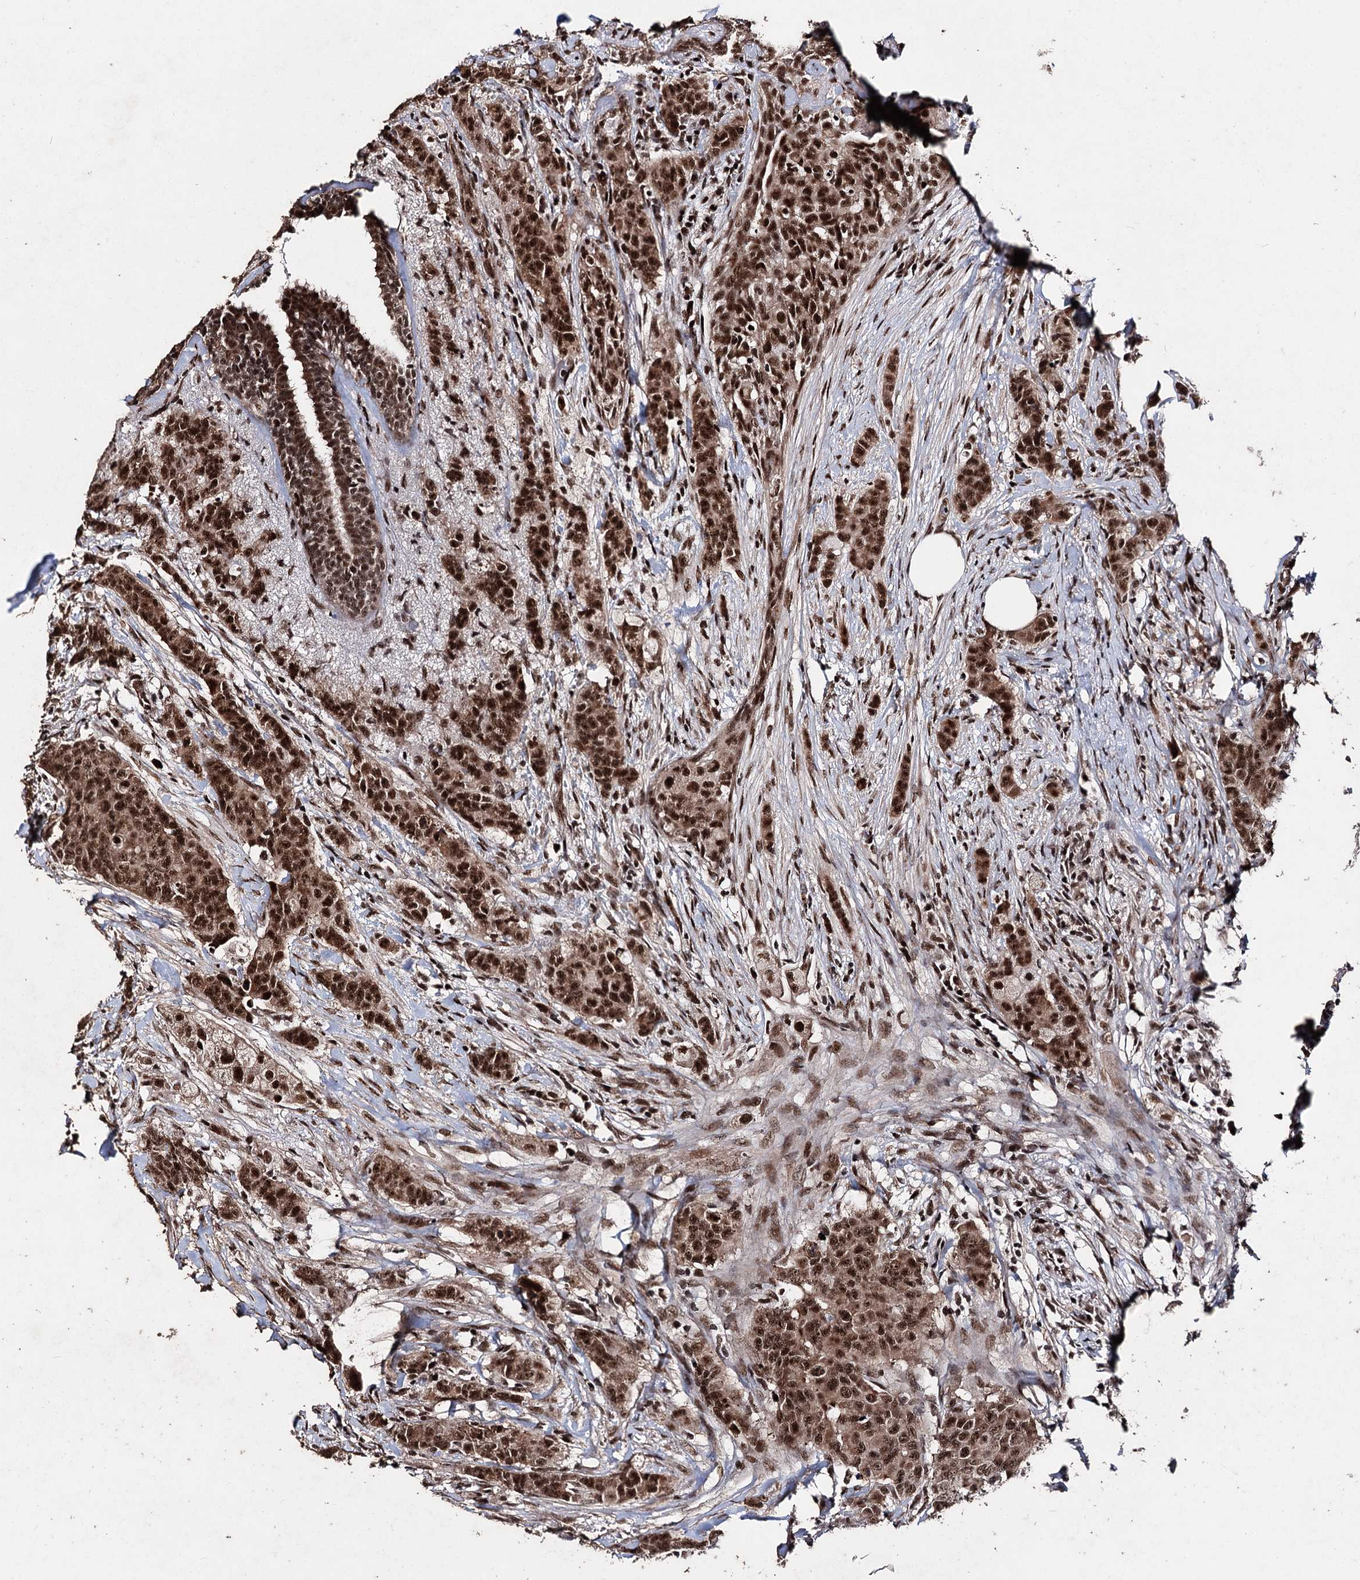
{"staining": {"intensity": "strong", "quantity": ">75%", "location": "nuclear"}, "tissue": "breast cancer", "cell_type": "Tumor cells", "image_type": "cancer", "snomed": [{"axis": "morphology", "description": "Duct carcinoma"}, {"axis": "topography", "description": "Breast"}], "caption": "DAB (3,3'-diaminobenzidine) immunohistochemical staining of breast infiltrating ductal carcinoma displays strong nuclear protein staining in approximately >75% of tumor cells. The staining was performed using DAB to visualize the protein expression in brown, while the nuclei were stained in blue with hematoxylin (Magnification: 20x).", "gene": "U2SURP", "patient": {"sex": "female", "age": 40}}